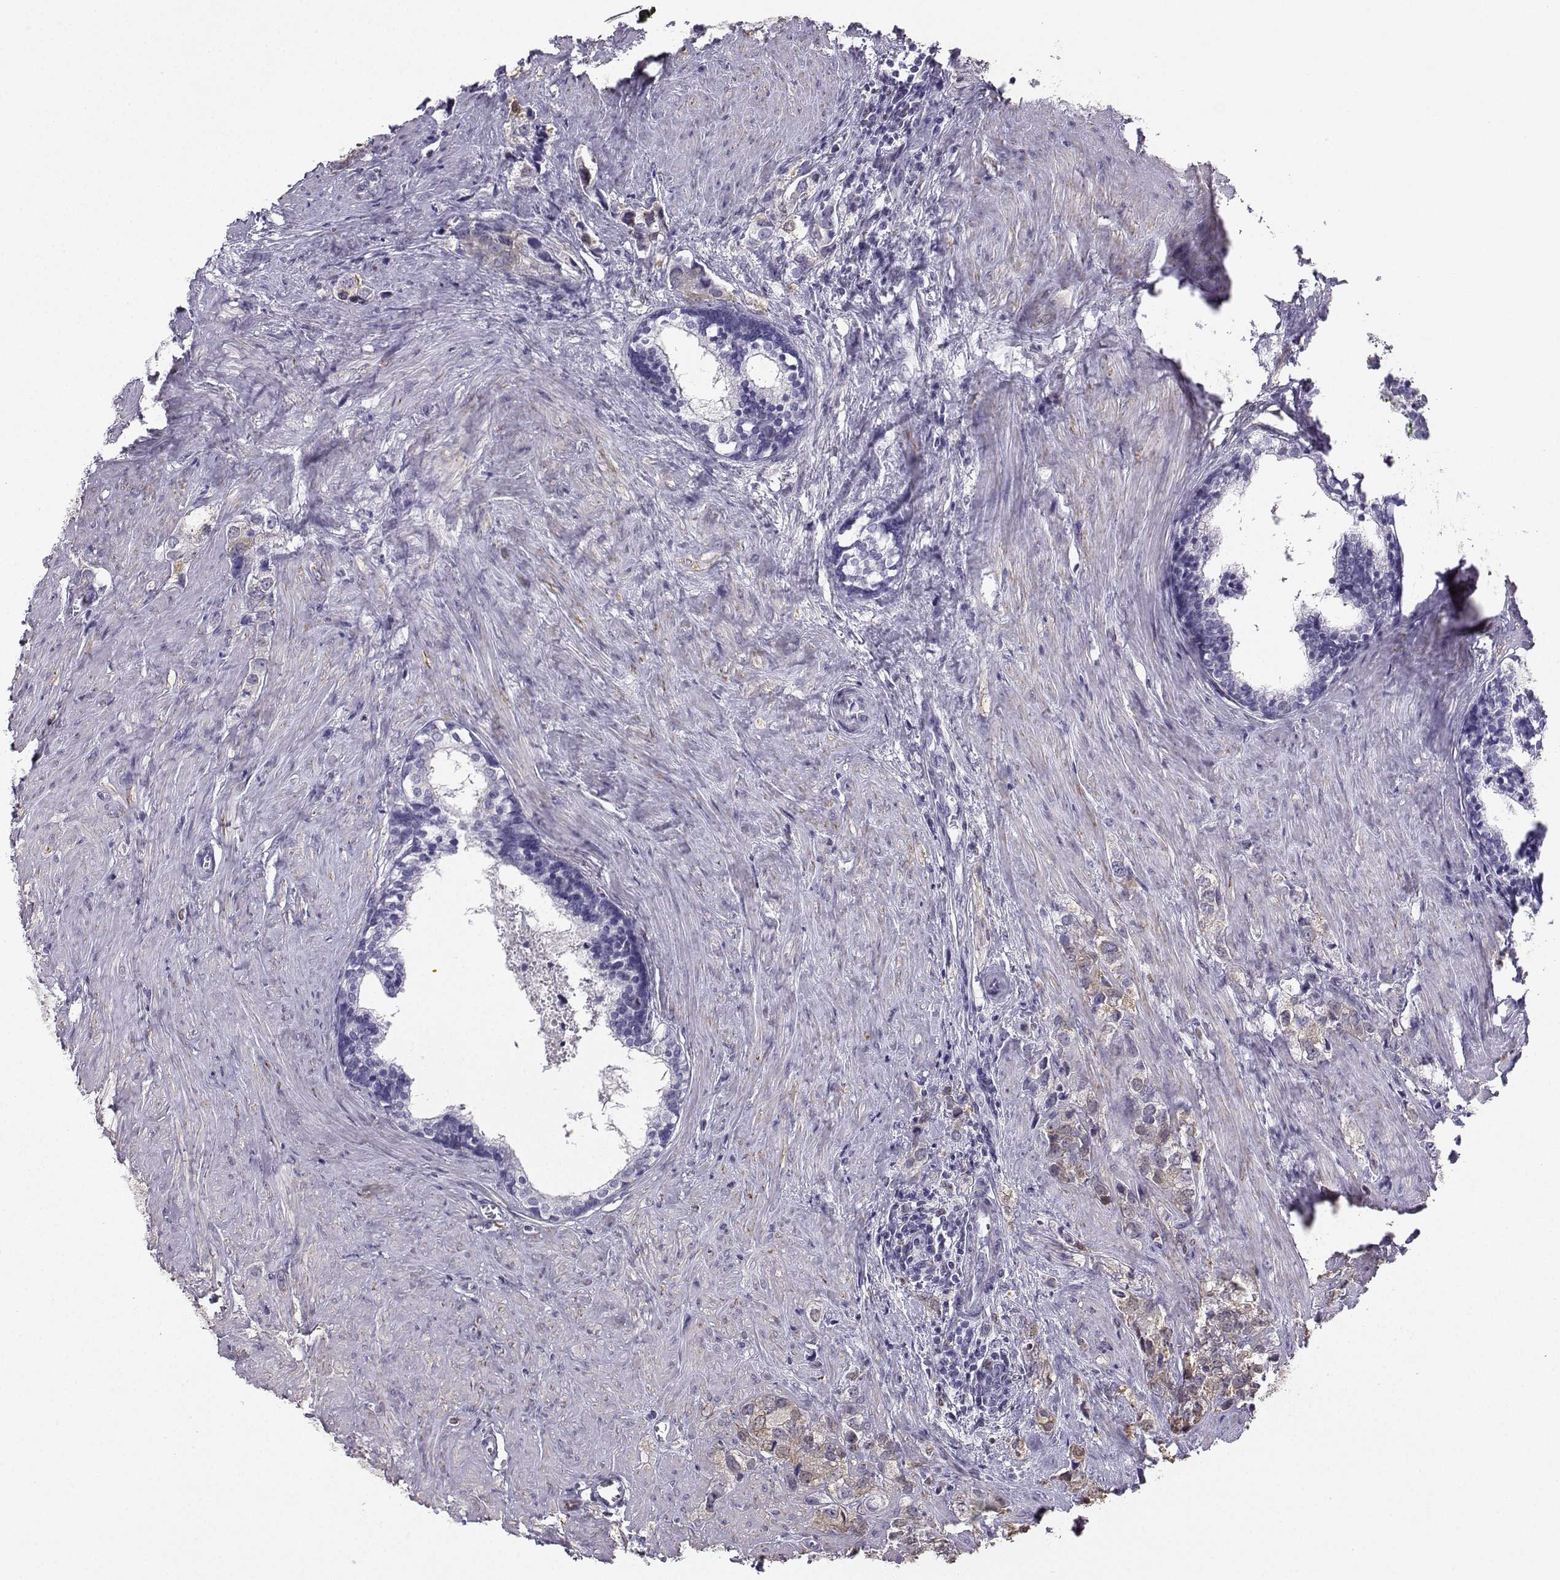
{"staining": {"intensity": "weak", "quantity": "<25%", "location": "cytoplasmic/membranous"}, "tissue": "prostate cancer", "cell_type": "Tumor cells", "image_type": "cancer", "snomed": [{"axis": "morphology", "description": "Adenocarcinoma, NOS"}, {"axis": "topography", "description": "Prostate and seminal vesicle, NOS"}], "caption": "DAB immunohistochemical staining of human adenocarcinoma (prostate) shows no significant staining in tumor cells.", "gene": "DCLK3", "patient": {"sex": "male", "age": 63}}